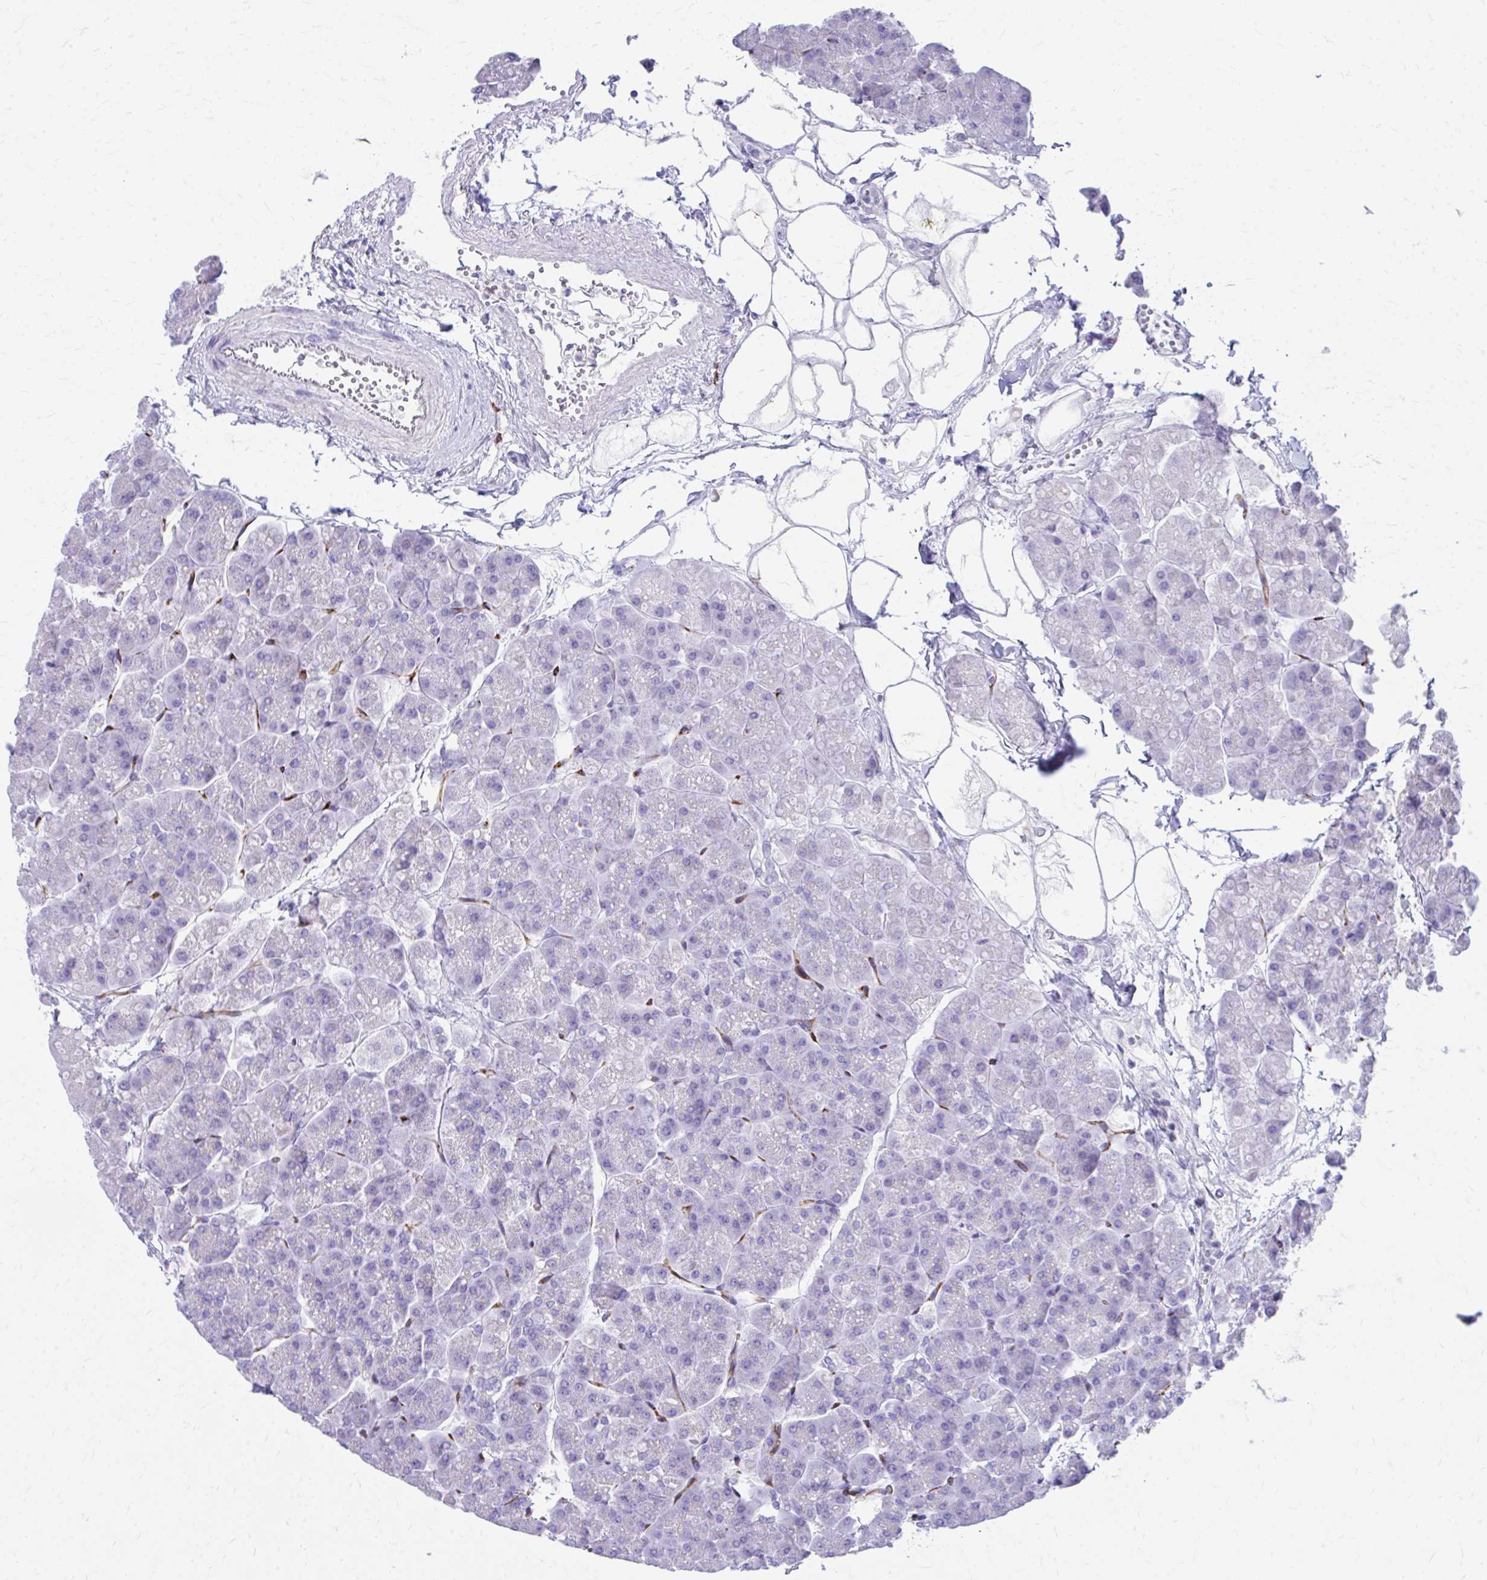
{"staining": {"intensity": "negative", "quantity": "none", "location": "none"}, "tissue": "pancreas", "cell_type": "Exocrine glandular cells", "image_type": "normal", "snomed": [{"axis": "morphology", "description": "Normal tissue, NOS"}, {"axis": "topography", "description": "Pancreas"}, {"axis": "topography", "description": "Peripheral nerve tissue"}], "caption": "This is an immunohistochemistry histopathology image of benign human pancreas. There is no expression in exocrine glandular cells.", "gene": "ENSG00000285953", "patient": {"sex": "male", "age": 54}}